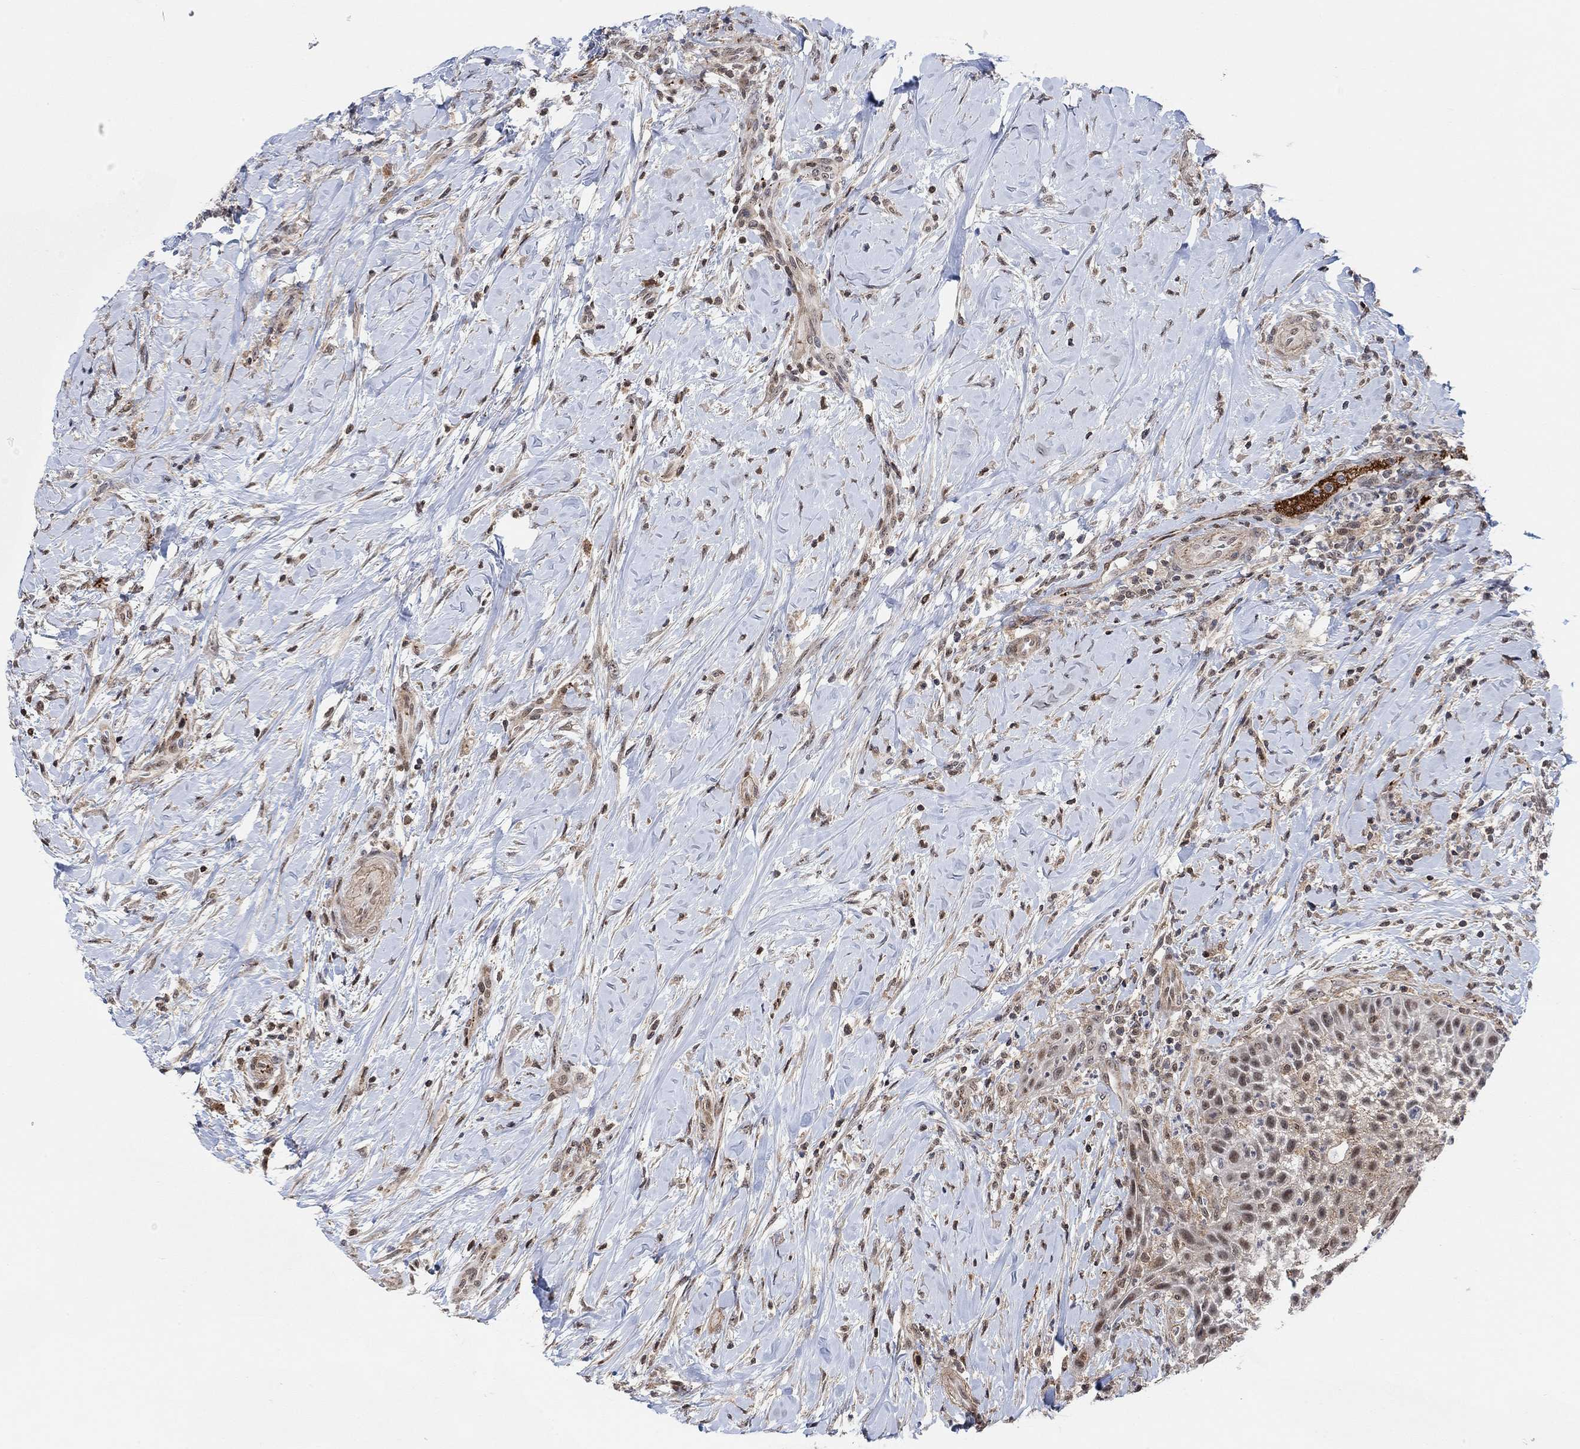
{"staining": {"intensity": "moderate", "quantity": "<25%", "location": "nuclear"}, "tissue": "head and neck cancer", "cell_type": "Tumor cells", "image_type": "cancer", "snomed": [{"axis": "morphology", "description": "Squamous cell carcinoma, NOS"}, {"axis": "topography", "description": "Head-Neck"}], "caption": "Approximately <25% of tumor cells in human head and neck cancer (squamous cell carcinoma) display moderate nuclear protein positivity as visualized by brown immunohistochemical staining.", "gene": "PWWP2B", "patient": {"sex": "male", "age": 69}}